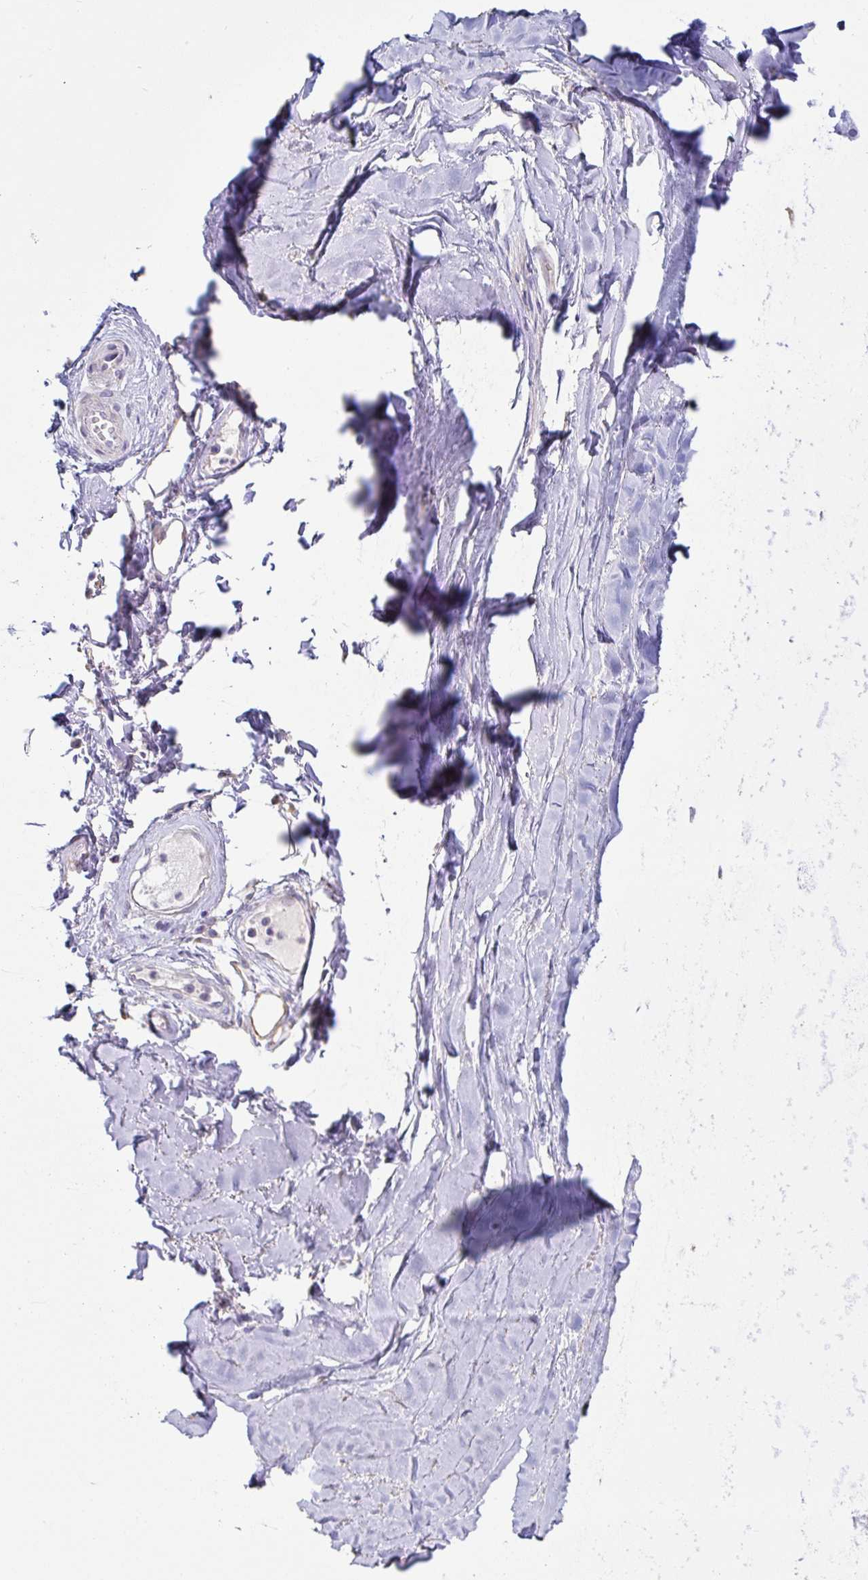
{"staining": {"intensity": "negative", "quantity": "none", "location": "none"}, "tissue": "adipose tissue", "cell_type": "Adipocytes", "image_type": "normal", "snomed": [{"axis": "morphology", "description": "Normal tissue, NOS"}, {"axis": "topography", "description": "Cartilage tissue"}, {"axis": "topography", "description": "Nasopharynx"}, {"axis": "topography", "description": "Thyroid gland"}], "caption": "This is a image of immunohistochemistry (IHC) staining of unremarkable adipose tissue, which shows no expression in adipocytes. The staining was performed using DAB to visualize the protein expression in brown, while the nuclei were stained in blue with hematoxylin (Magnification: 20x).", "gene": "DOK7", "patient": {"sex": "male", "age": 63}}